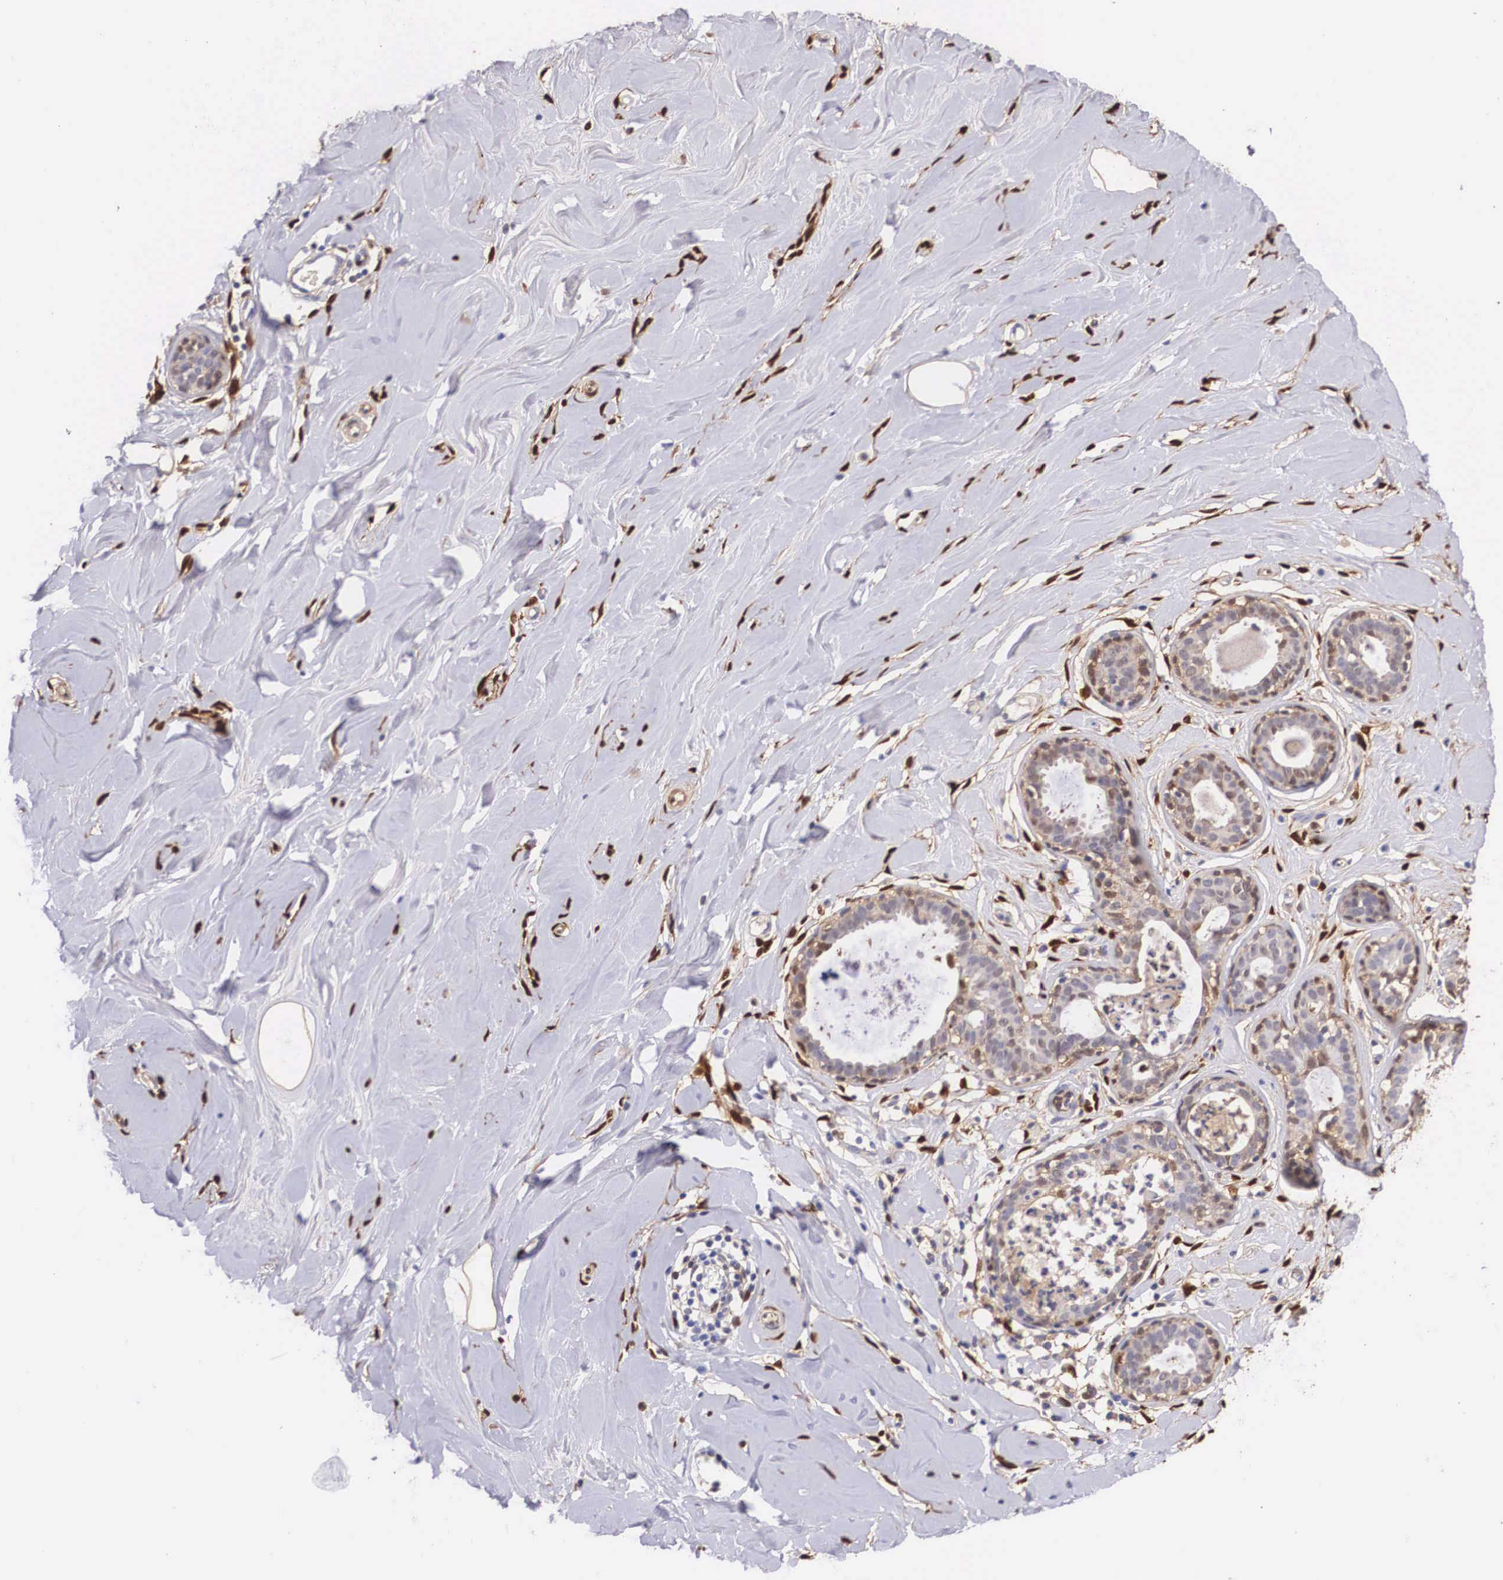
{"staining": {"intensity": "negative", "quantity": "none", "location": "none"}, "tissue": "breast", "cell_type": "Adipocytes", "image_type": "normal", "snomed": [{"axis": "morphology", "description": "Normal tissue, NOS"}, {"axis": "topography", "description": "Breast"}], "caption": "A high-resolution image shows immunohistochemistry staining of unremarkable breast, which demonstrates no significant positivity in adipocytes.", "gene": "LGALS1", "patient": {"sex": "female", "age": 44}}